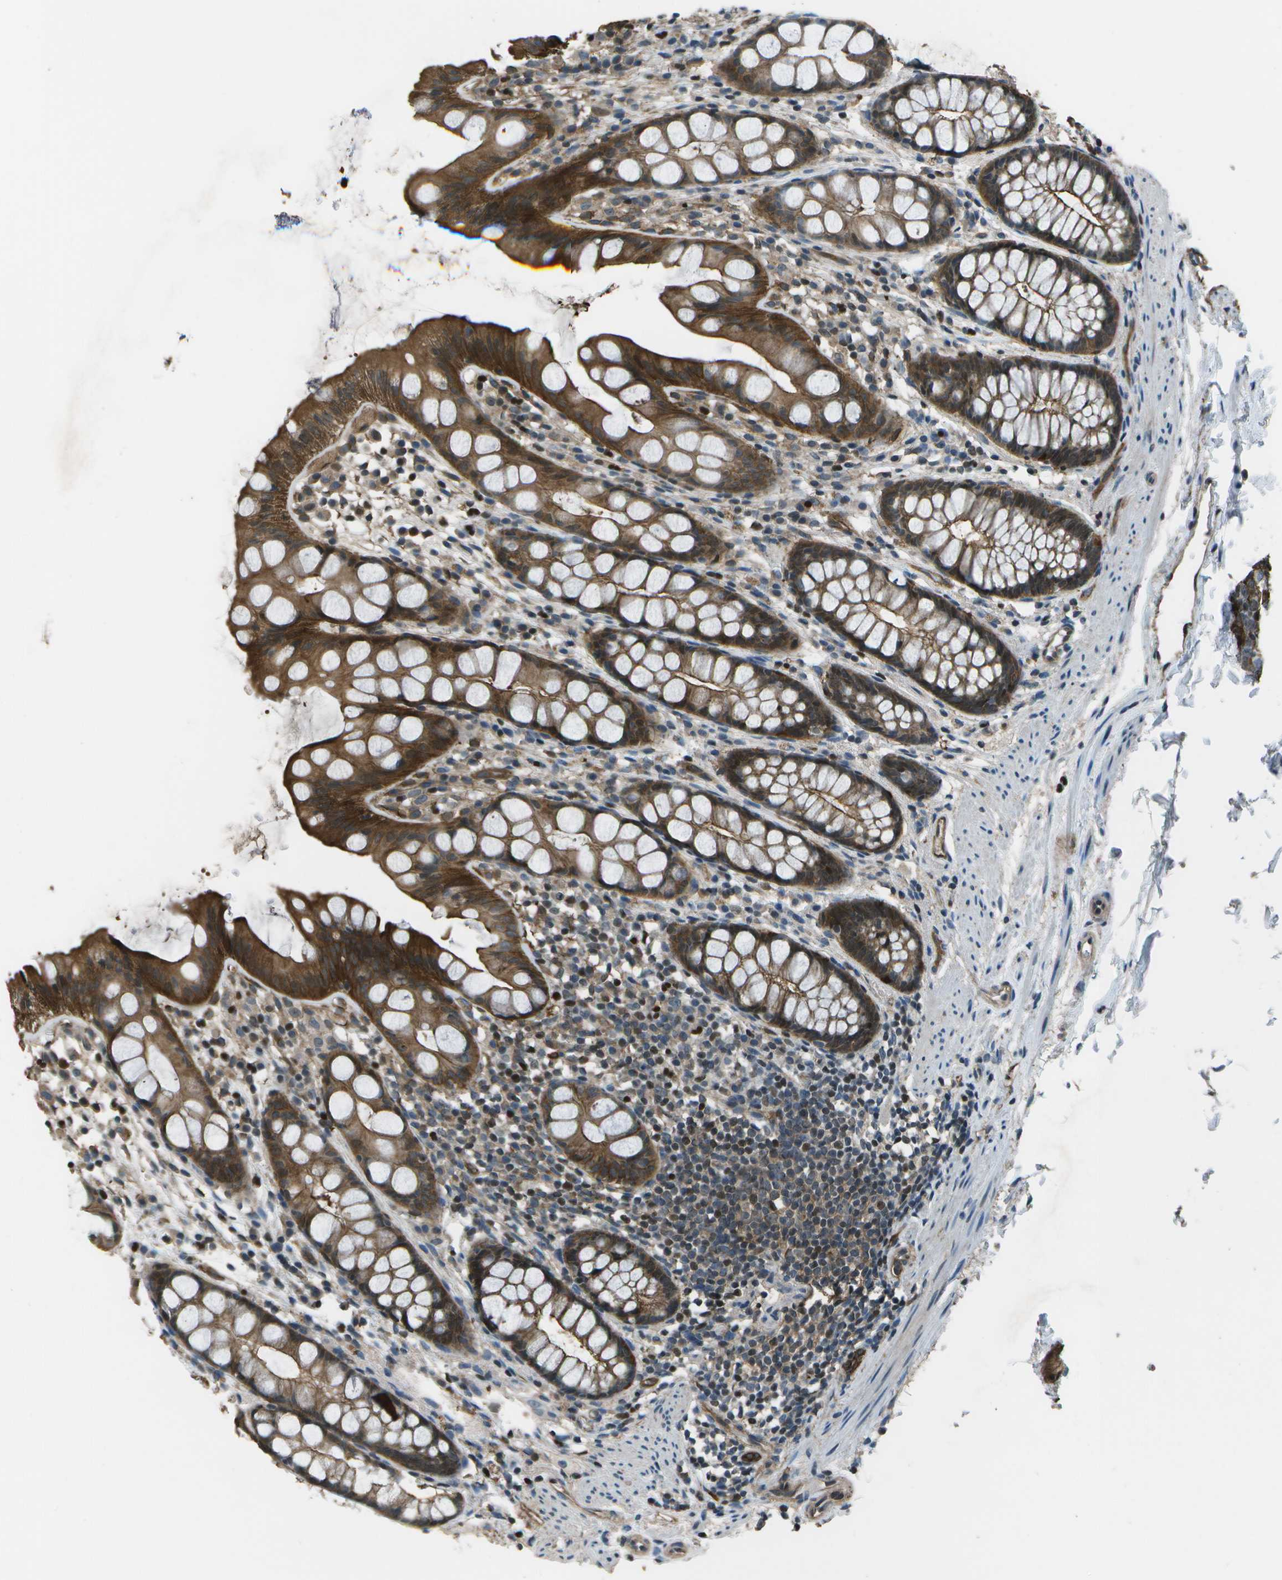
{"staining": {"intensity": "moderate", "quantity": ">75%", "location": "cytoplasmic/membranous"}, "tissue": "rectum", "cell_type": "Glandular cells", "image_type": "normal", "snomed": [{"axis": "morphology", "description": "Normal tissue, NOS"}, {"axis": "topography", "description": "Rectum"}], "caption": "Immunohistochemistry (IHC) photomicrograph of benign rectum stained for a protein (brown), which demonstrates medium levels of moderate cytoplasmic/membranous expression in about >75% of glandular cells.", "gene": "PDLIM1", "patient": {"sex": "female", "age": 65}}